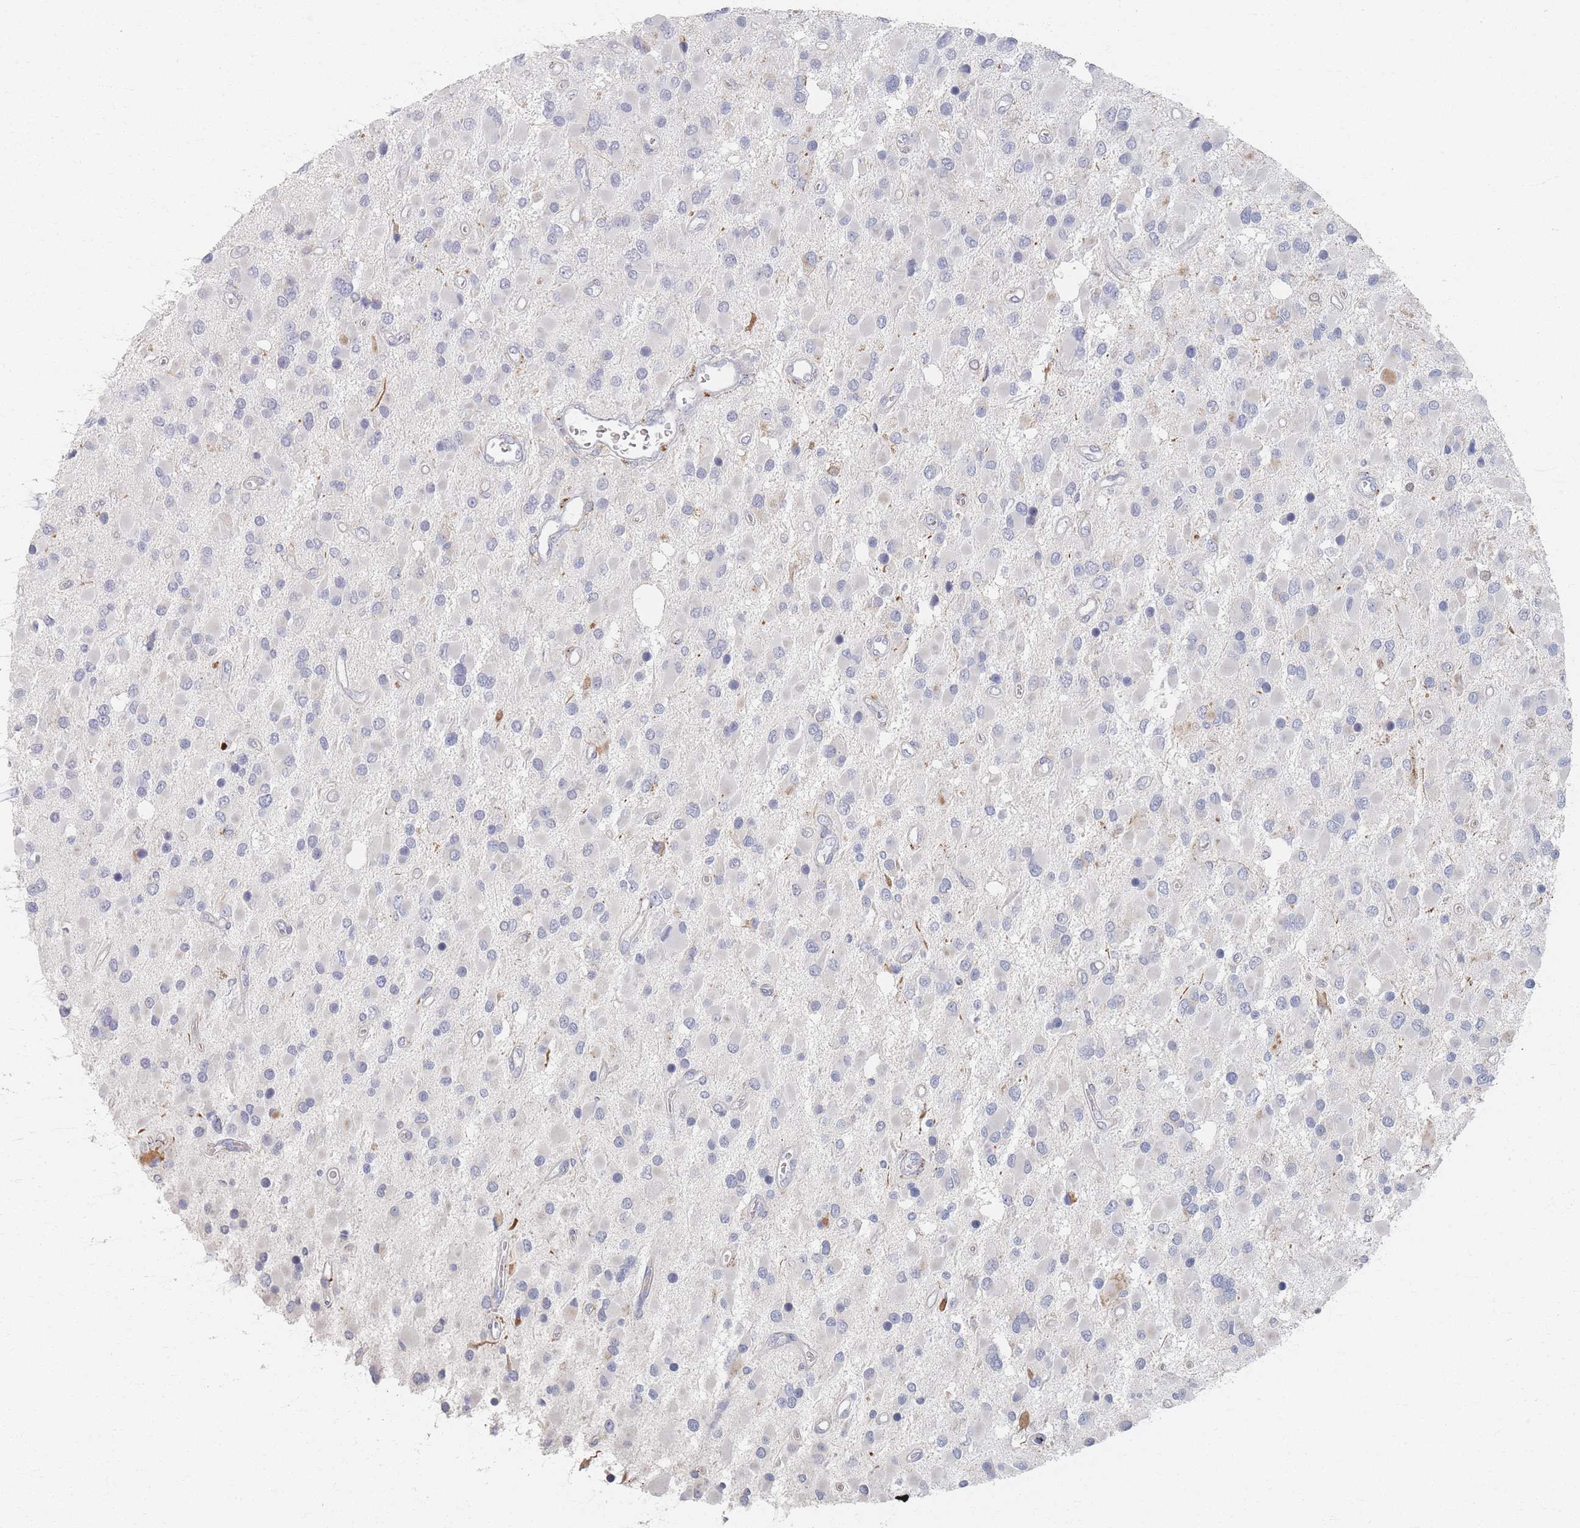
{"staining": {"intensity": "negative", "quantity": "none", "location": "none"}, "tissue": "glioma", "cell_type": "Tumor cells", "image_type": "cancer", "snomed": [{"axis": "morphology", "description": "Glioma, malignant, High grade"}, {"axis": "topography", "description": "Brain"}], "caption": "Immunohistochemical staining of human glioma displays no significant staining in tumor cells.", "gene": "SLC2A11", "patient": {"sex": "male", "age": 53}}